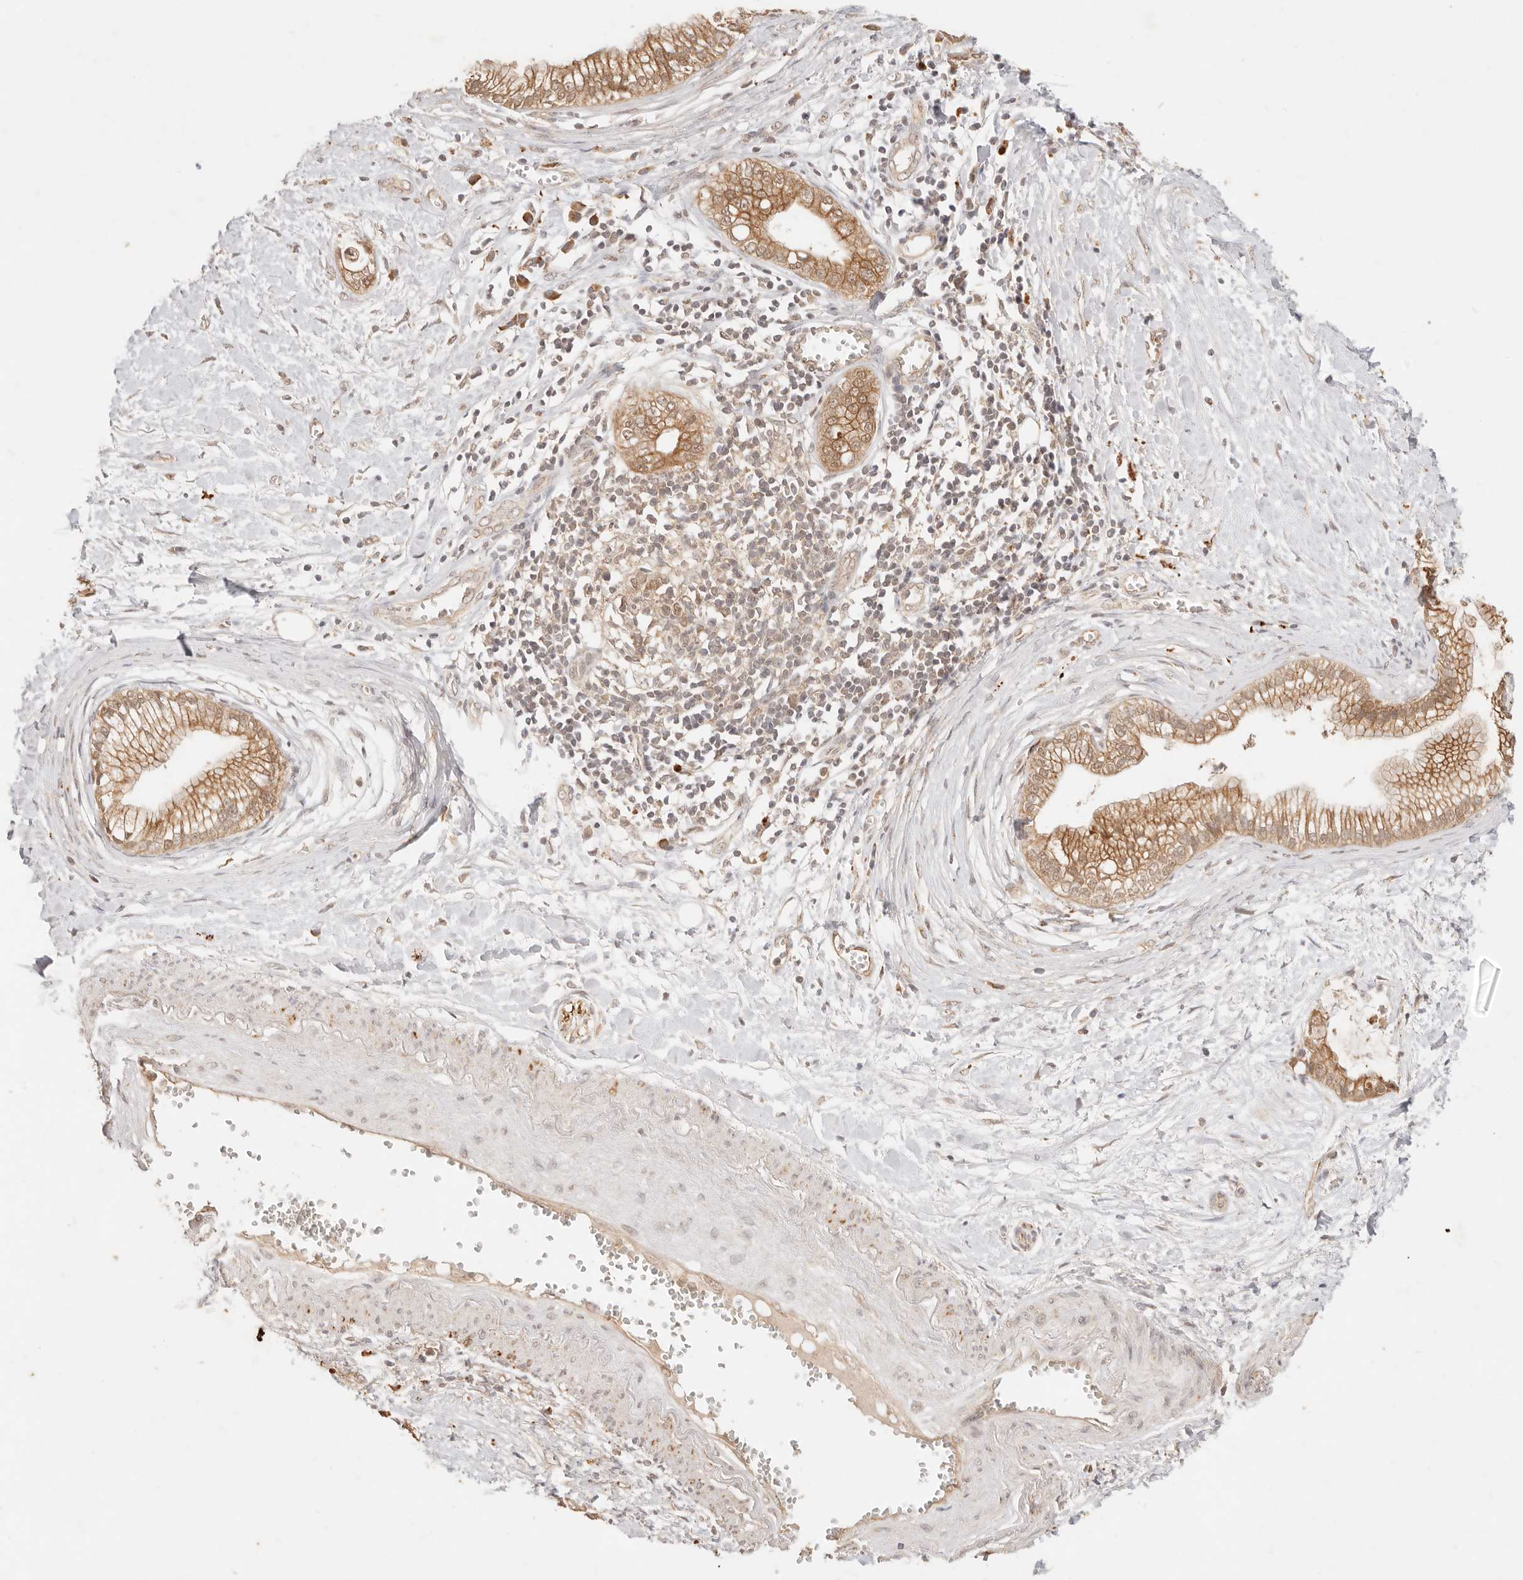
{"staining": {"intensity": "moderate", "quantity": ">75%", "location": "cytoplasmic/membranous"}, "tissue": "pancreatic cancer", "cell_type": "Tumor cells", "image_type": "cancer", "snomed": [{"axis": "morphology", "description": "Adenocarcinoma, NOS"}, {"axis": "topography", "description": "Pancreas"}], "caption": "An image showing moderate cytoplasmic/membranous staining in about >75% of tumor cells in pancreatic cancer (adenocarcinoma), as visualized by brown immunohistochemical staining.", "gene": "TRIM11", "patient": {"sex": "male", "age": 68}}